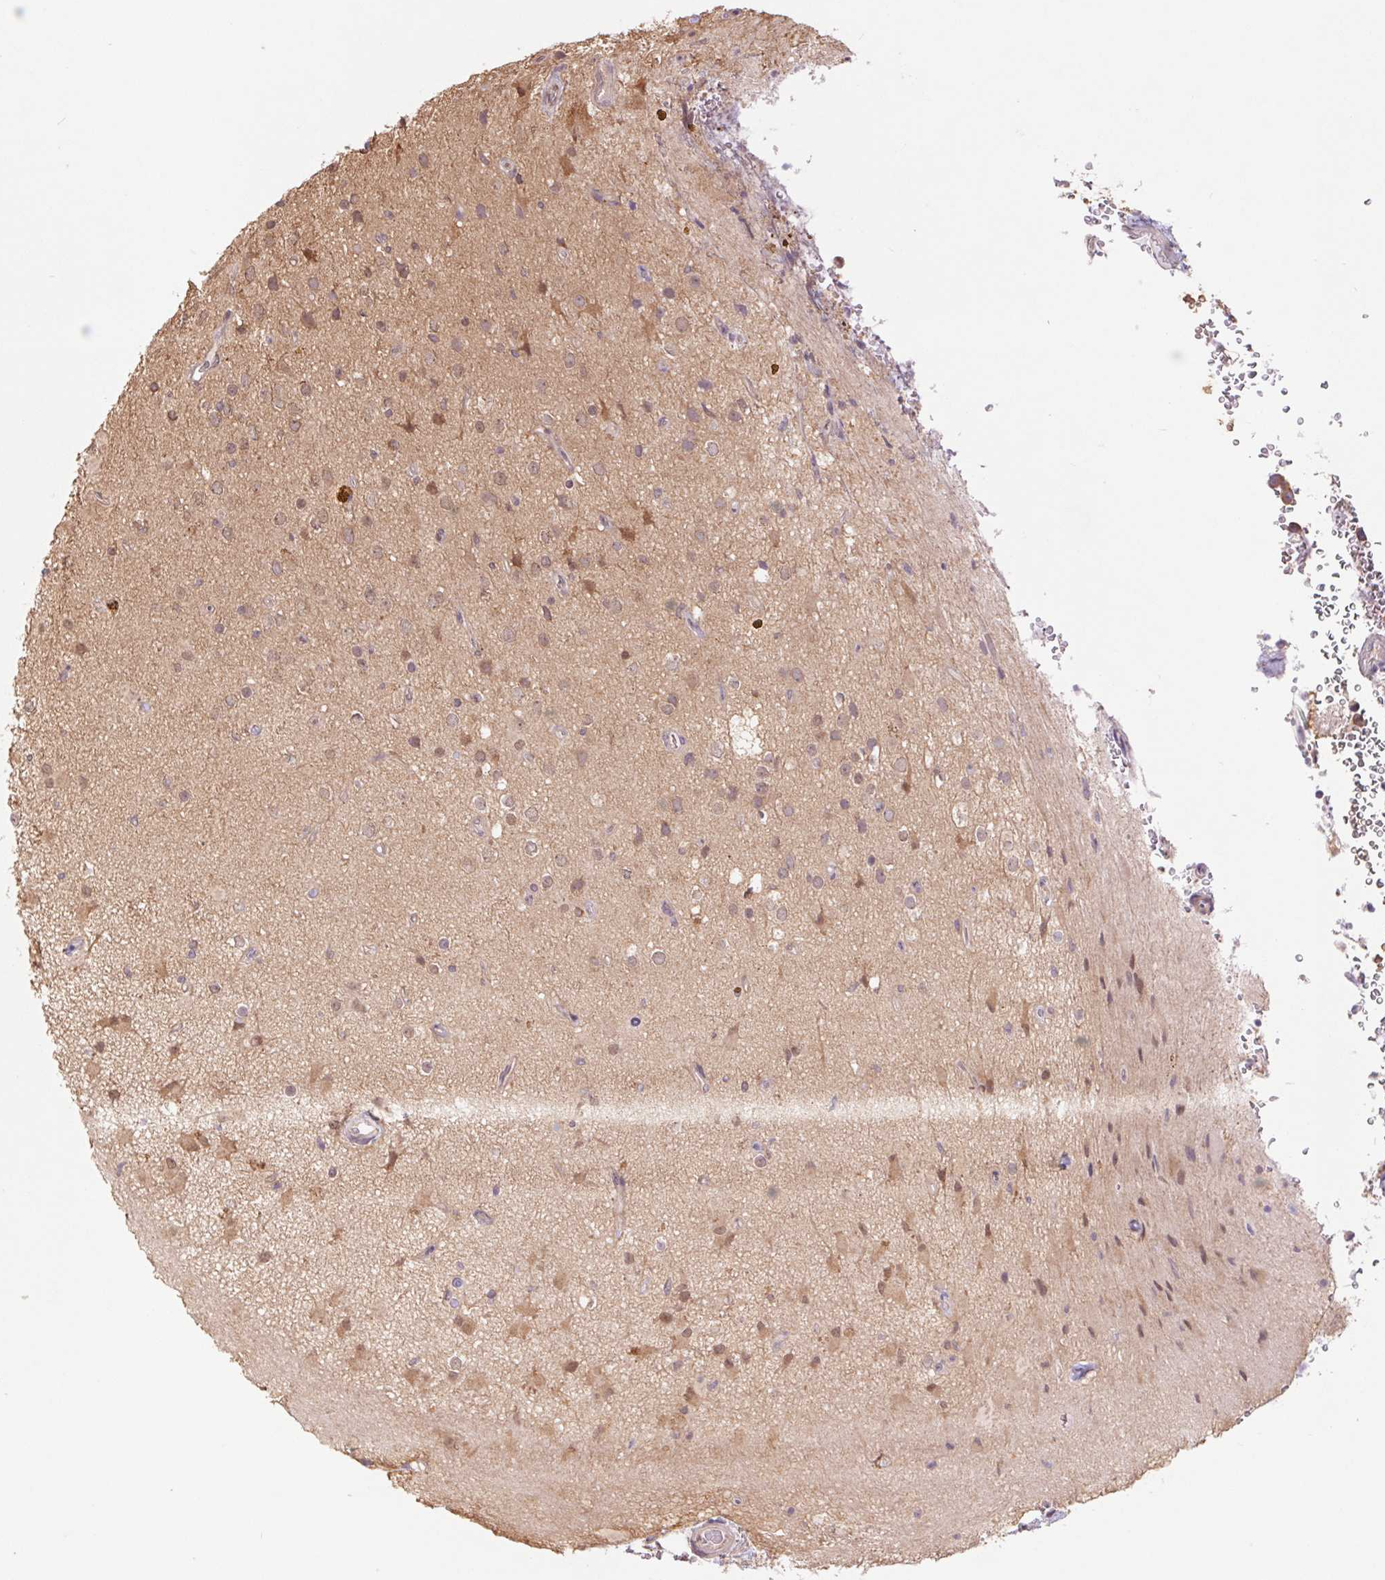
{"staining": {"intensity": "weak", "quantity": "25%-75%", "location": "cytoplasmic/membranous,nuclear"}, "tissue": "glioma", "cell_type": "Tumor cells", "image_type": "cancer", "snomed": [{"axis": "morphology", "description": "Glioma, malignant, High grade"}, {"axis": "topography", "description": "Brain"}], "caption": "Weak cytoplasmic/membranous and nuclear positivity for a protein is present in approximately 25%-75% of tumor cells of malignant glioma (high-grade) using immunohistochemistry (IHC).", "gene": "RRM1", "patient": {"sex": "male", "age": 39}}